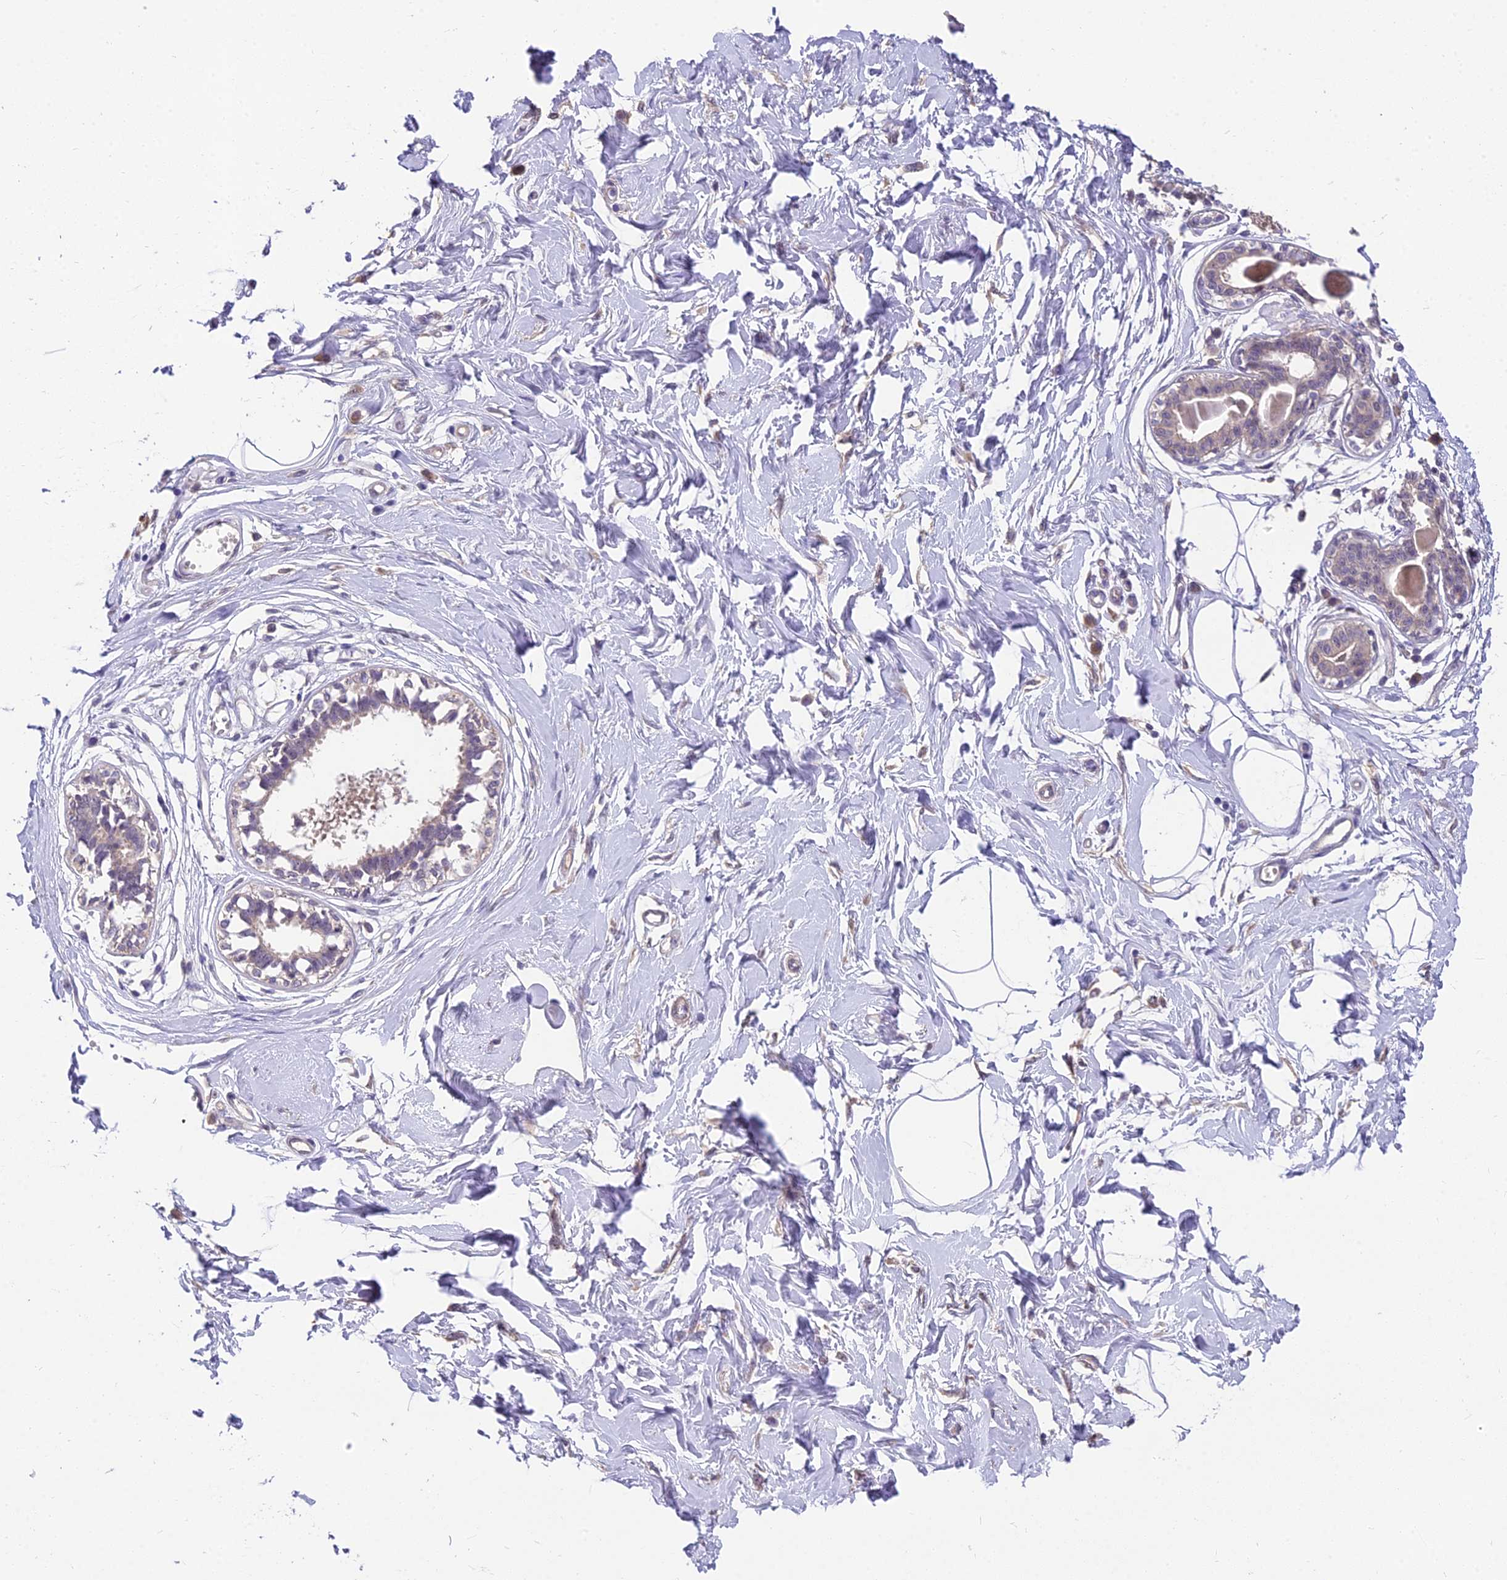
{"staining": {"intensity": "negative", "quantity": "none", "location": "none"}, "tissue": "breast", "cell_type": "Adipocytes", "image_type": "normal", "snomed": [{"axis": "morphology", "description": "Normal tissue, NOS"}, {"axis": "topography", "description": "Breast"}], "caption": "This is a histopathology image of immunohistochemistry staining of normal breast, which shows no positivity in adipocytes. (DAB (3,3'-diaminobenzidine) immunohistochemistry (IHC), high magnification).", "gene": "ZNF333", "patient": {"sex": "female", "age": 45}}